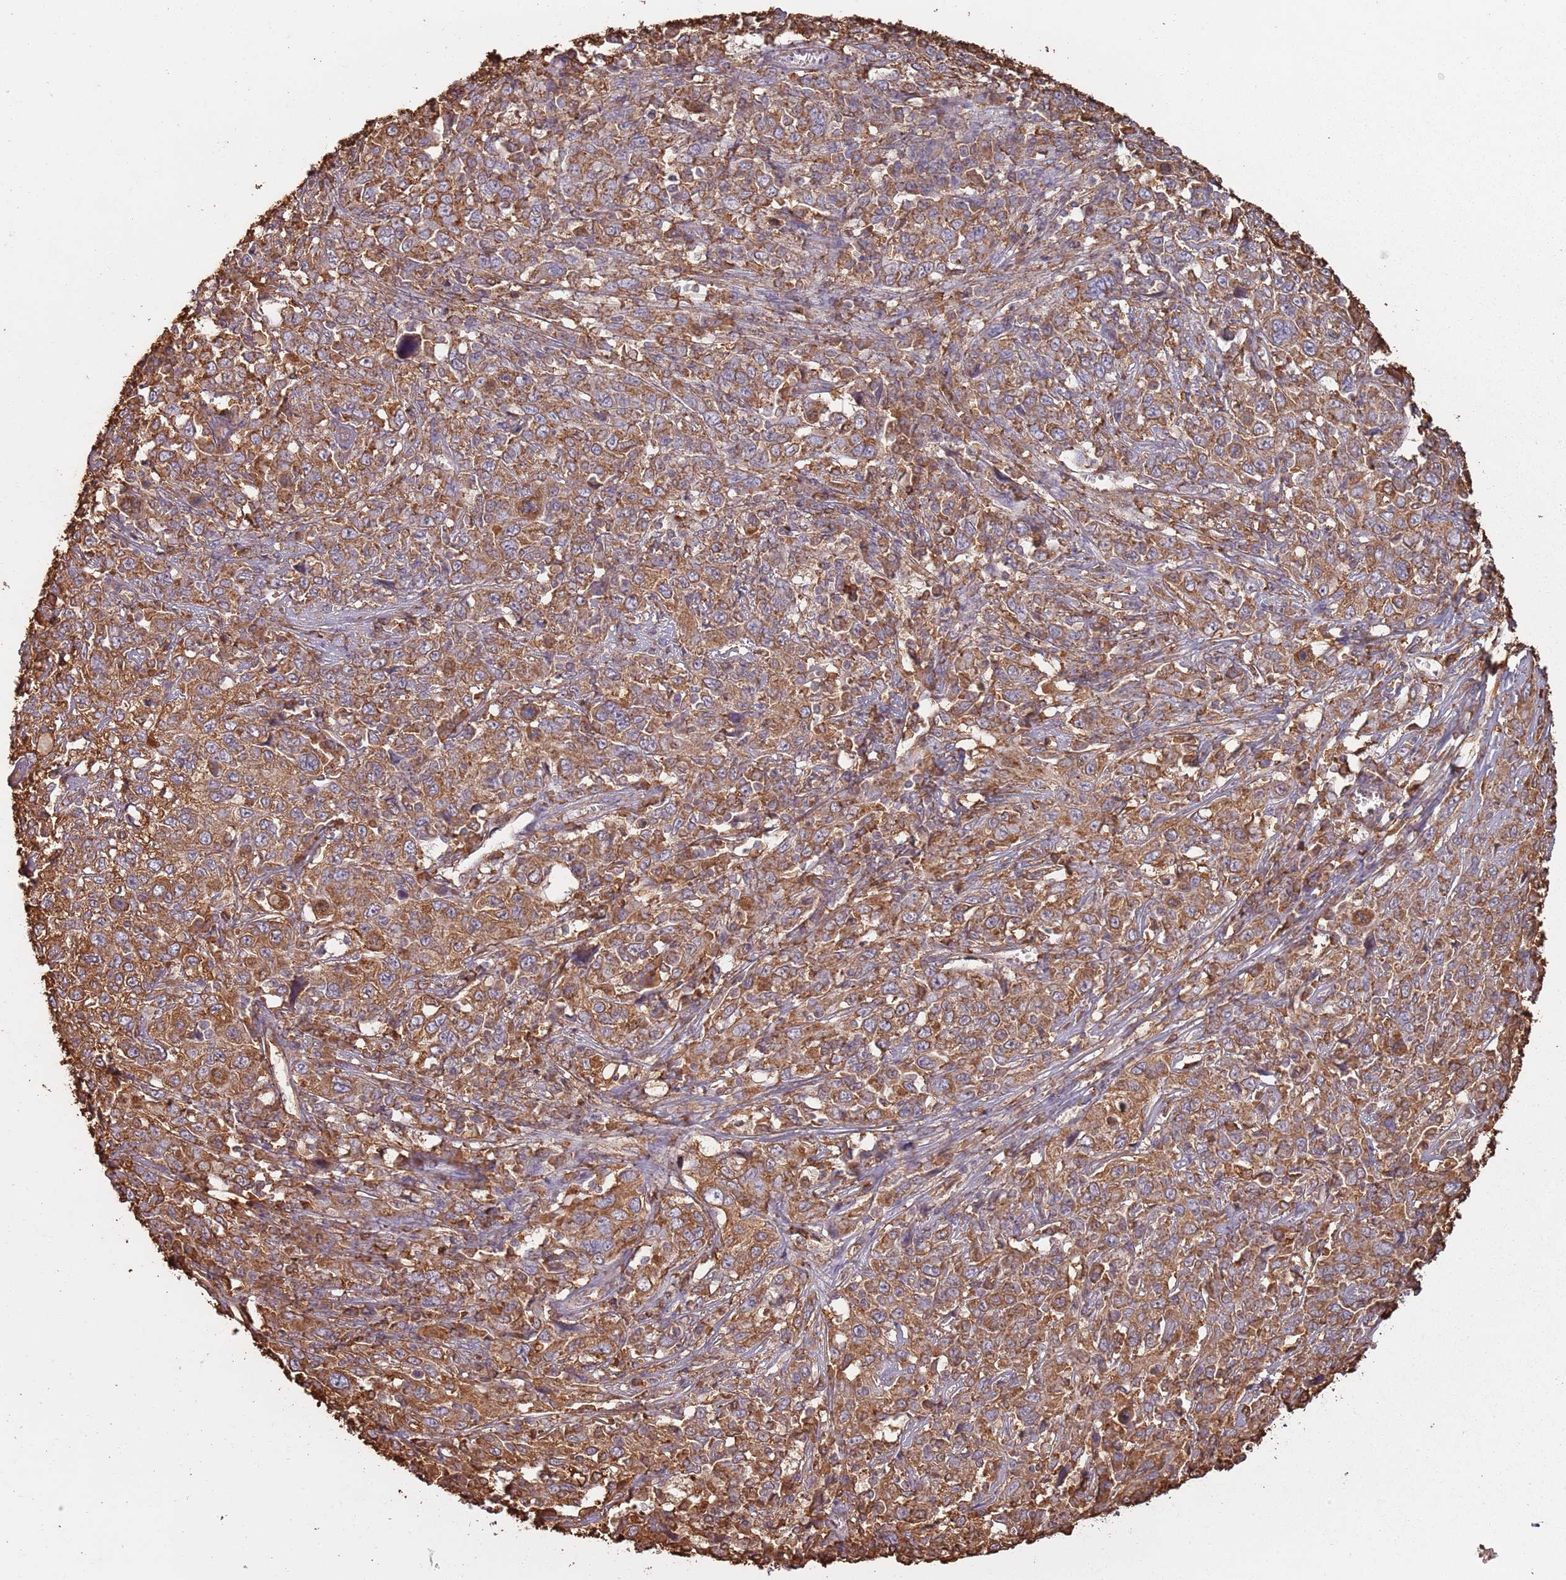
{"staining": {"intensity": "moderate", "quantity": ">75%", "location": "cytoplasmic/membranous"}, "tissue": "cervical cancer", "cell_type": "Tumor cells", "image_type": "cancer", "snomed": [{"axis": "morphology", "description": "Squamous cell carcinoma, NOS"}, {"axis": "topography", "description": "Cervix"}], "caption": "Human cervical cancer stained for a protein (brown) exhibits moderate cytoplasmic/membranous positive expression in about >75% of tumor cells.", "gene": "ATOSB", "patient": {"sex": "female", "age": 46}}